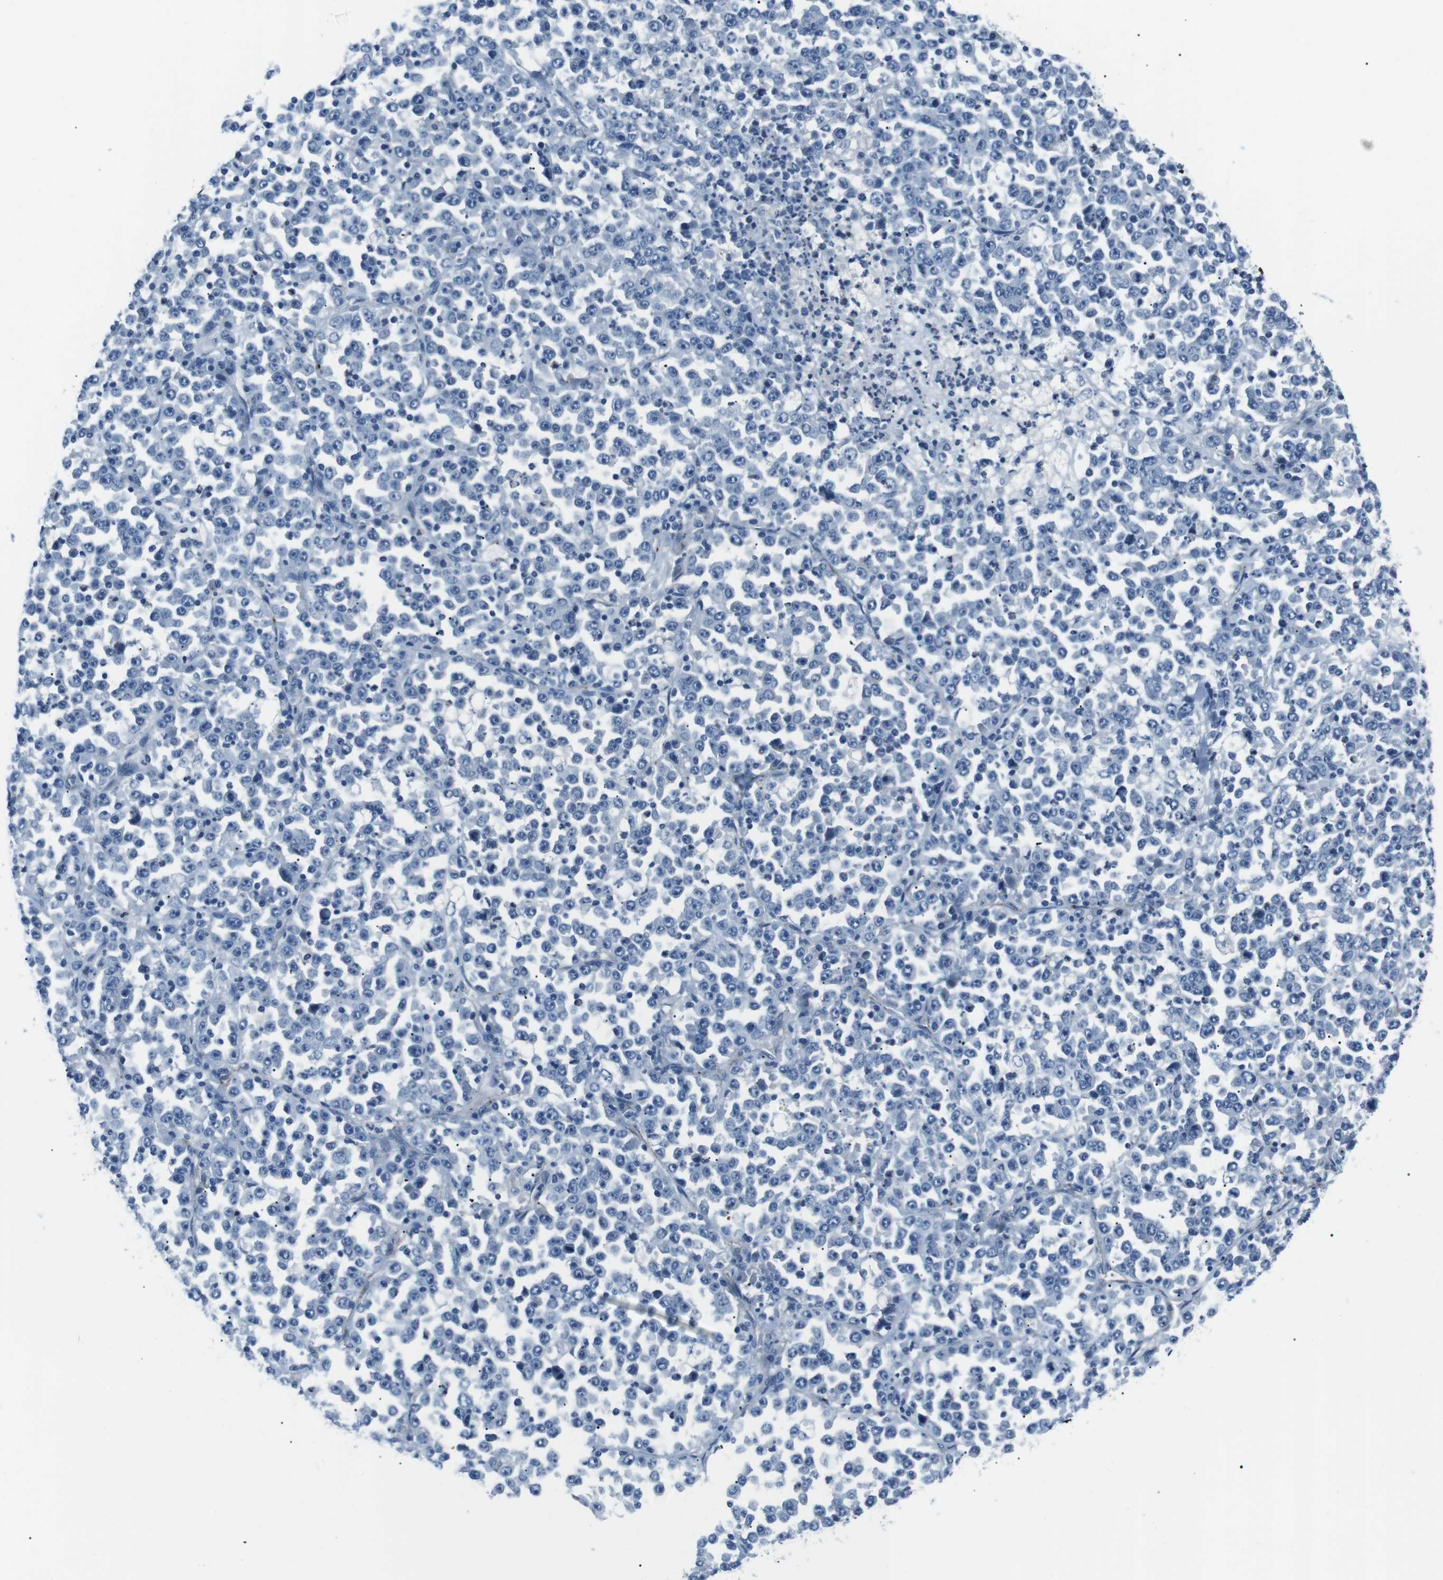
{"staining": {"intensity": "negative", "quantity": "none", "location": "none"}, "tissue": "stomach cancer", "cell_type": "Tumor cells", "image_type": "cancer", "snomed": [{"axis": "morphology", "description": "Normal tissue, NOS"}, {"axis": "morphology", "description": "Adenocarcinoma, NOS"}, {"axis": "topography", "description": "Stomach, upper"}, {"axis": "topography", "description": "Stomach"}], "caption": "Immunohistochemistry image of neoplastic tissue: human adenocarcinoma (stomach) stained with DAB exhibits no significant protein staining in tumor cells.", "gene": "CSF2RA", "patient": {"sex": "male", "age": 59}}